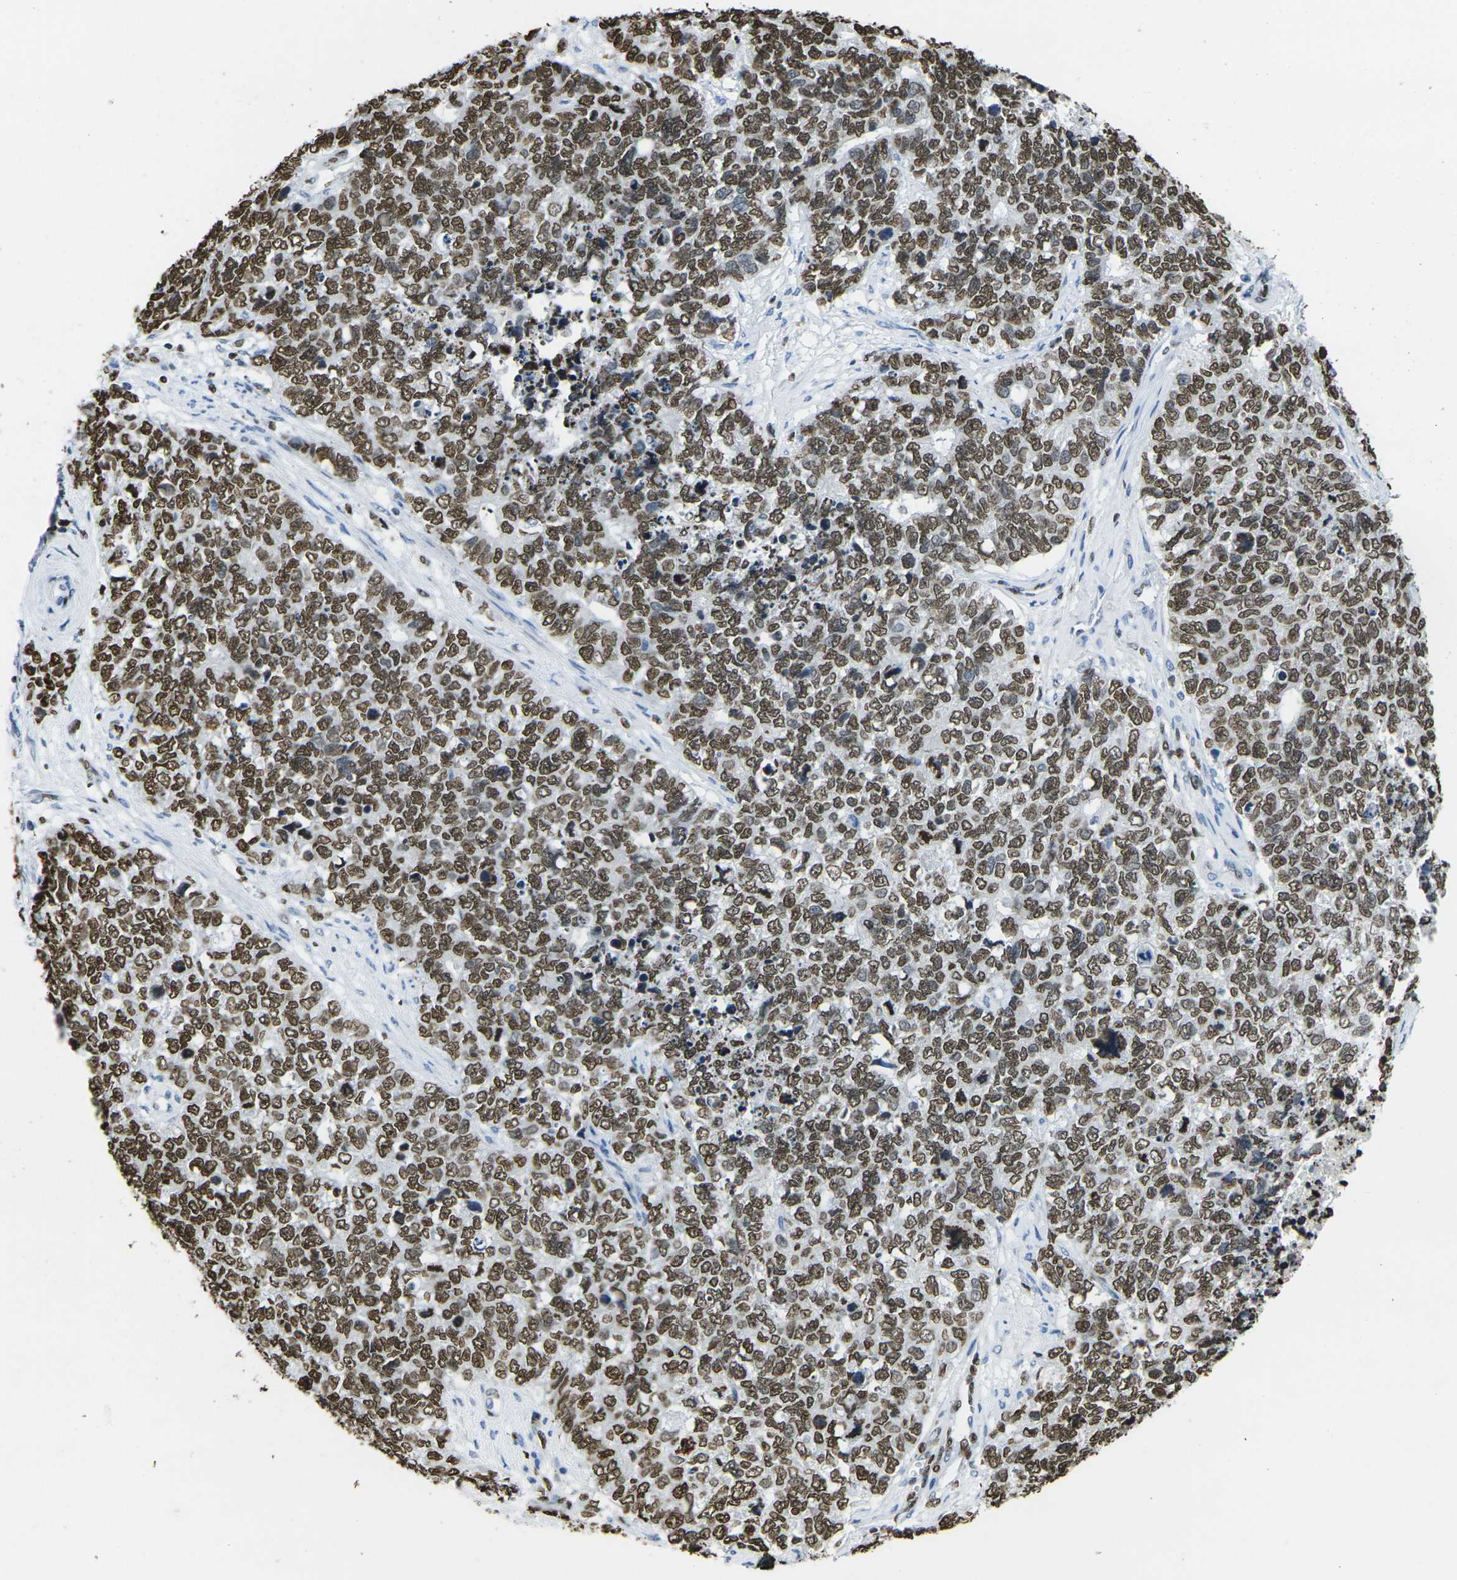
{"staining": {"intensity": "strong", "quantity": ">75%", "location": "nuclear"}, "tissue": "cervical cancer", "cell_type": "Tumor cells", "image_type": "cancer", "snomed": [{"axis": "morphology", "description": "Squamous cell carcinoma, NOS"}, {"axis": "topography", "description": "Cervix"}], "caption": "Immunohistochemical staining of cervical squamous cell carcinoma shows strong nuclear protein staining in approximately >75% of tumor cells.", "gene": "DRAXIN", "patient": {"sex": "female", "age": 63}}